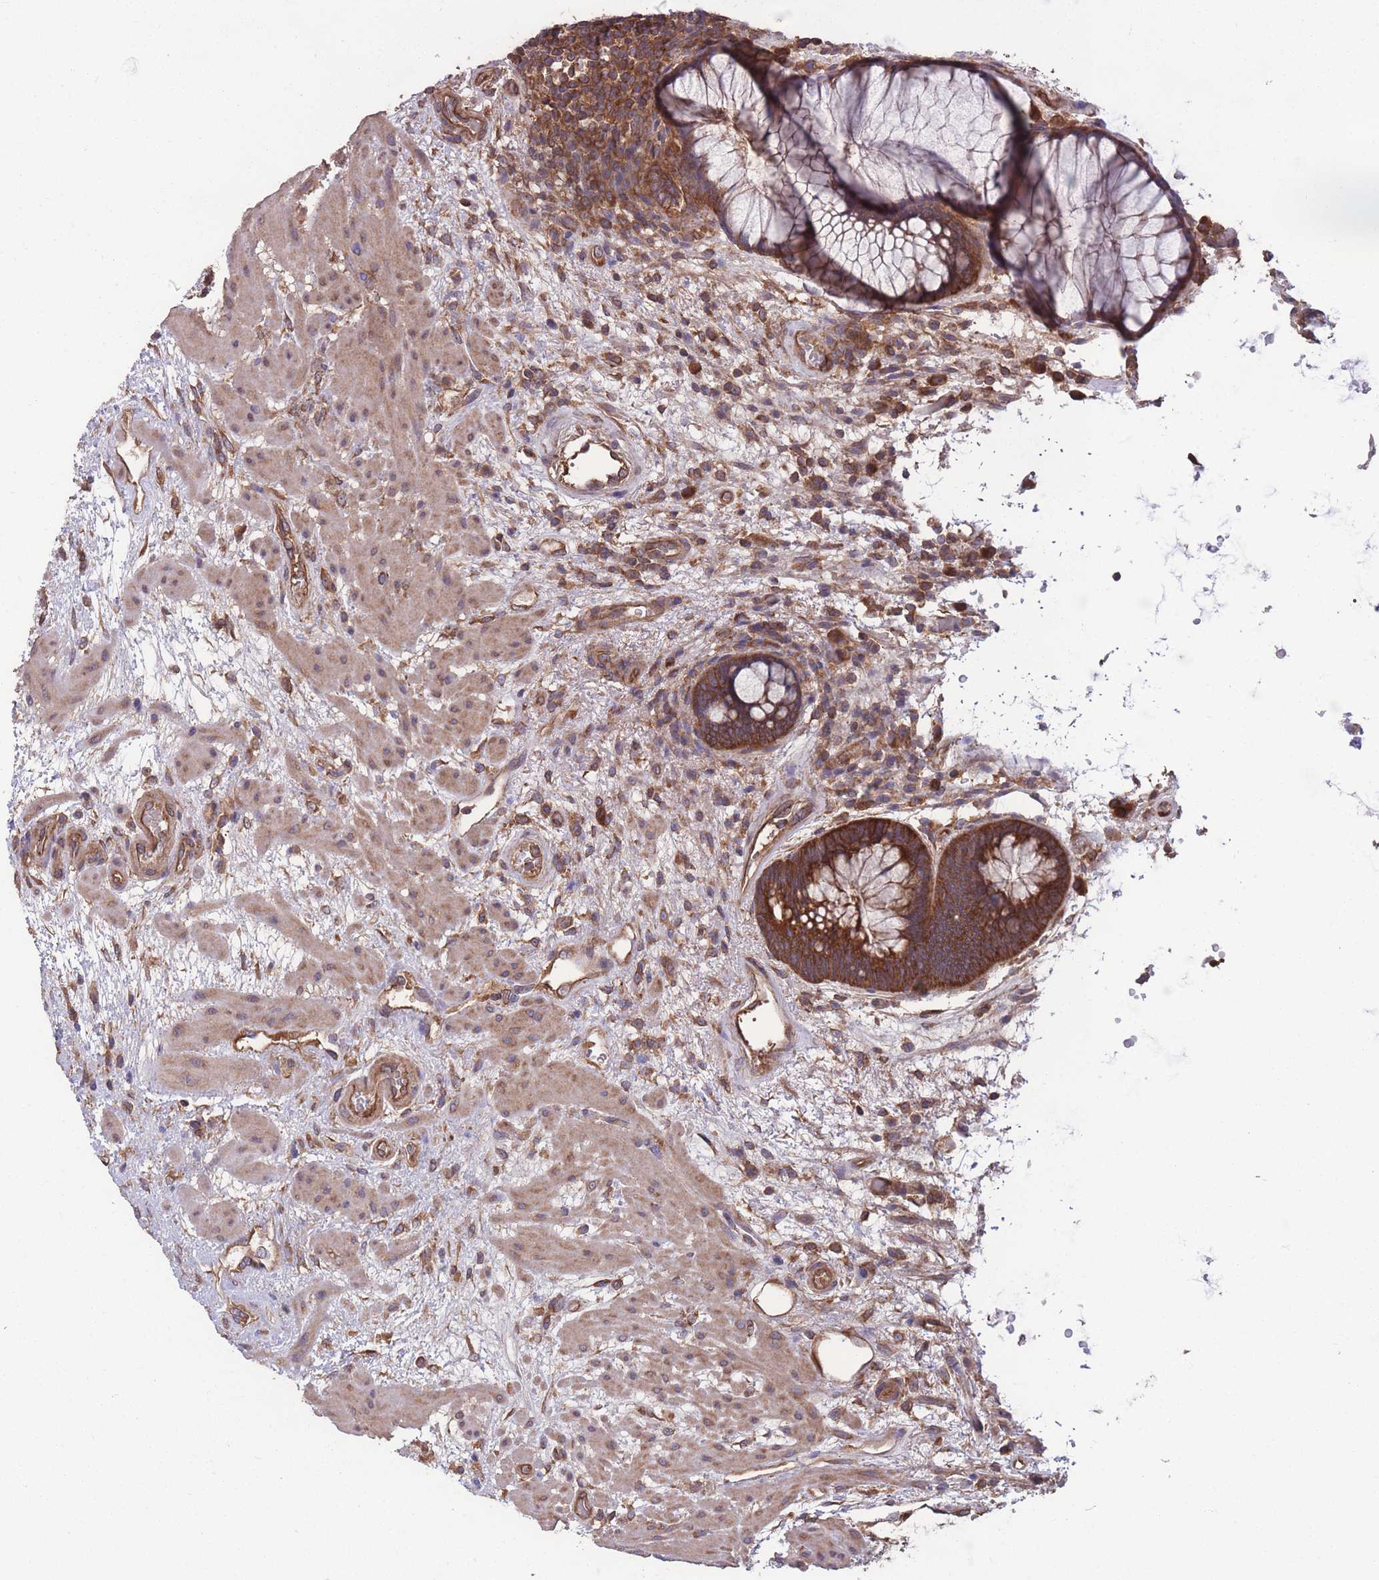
{"staining": {"intensity": "strong", "quantity": ">75%", "location": "cytoplasmic/membranous"}, "tissue": "rectum", "cell_type": "Glandular cells", "image_type": "normal", "snomed": [{"axis": "morphology", "description": "Normal tissue, NOS"}, {"axis": "topography", "description": "Rectum"}], "caption": "Protein analysis of benign rectum exhibits strong cytoplasmic/membranous expression in approximately >75% of glandular cells.", "gene": "ZPR1", "patient": {"sex": "male", "age": 51}}